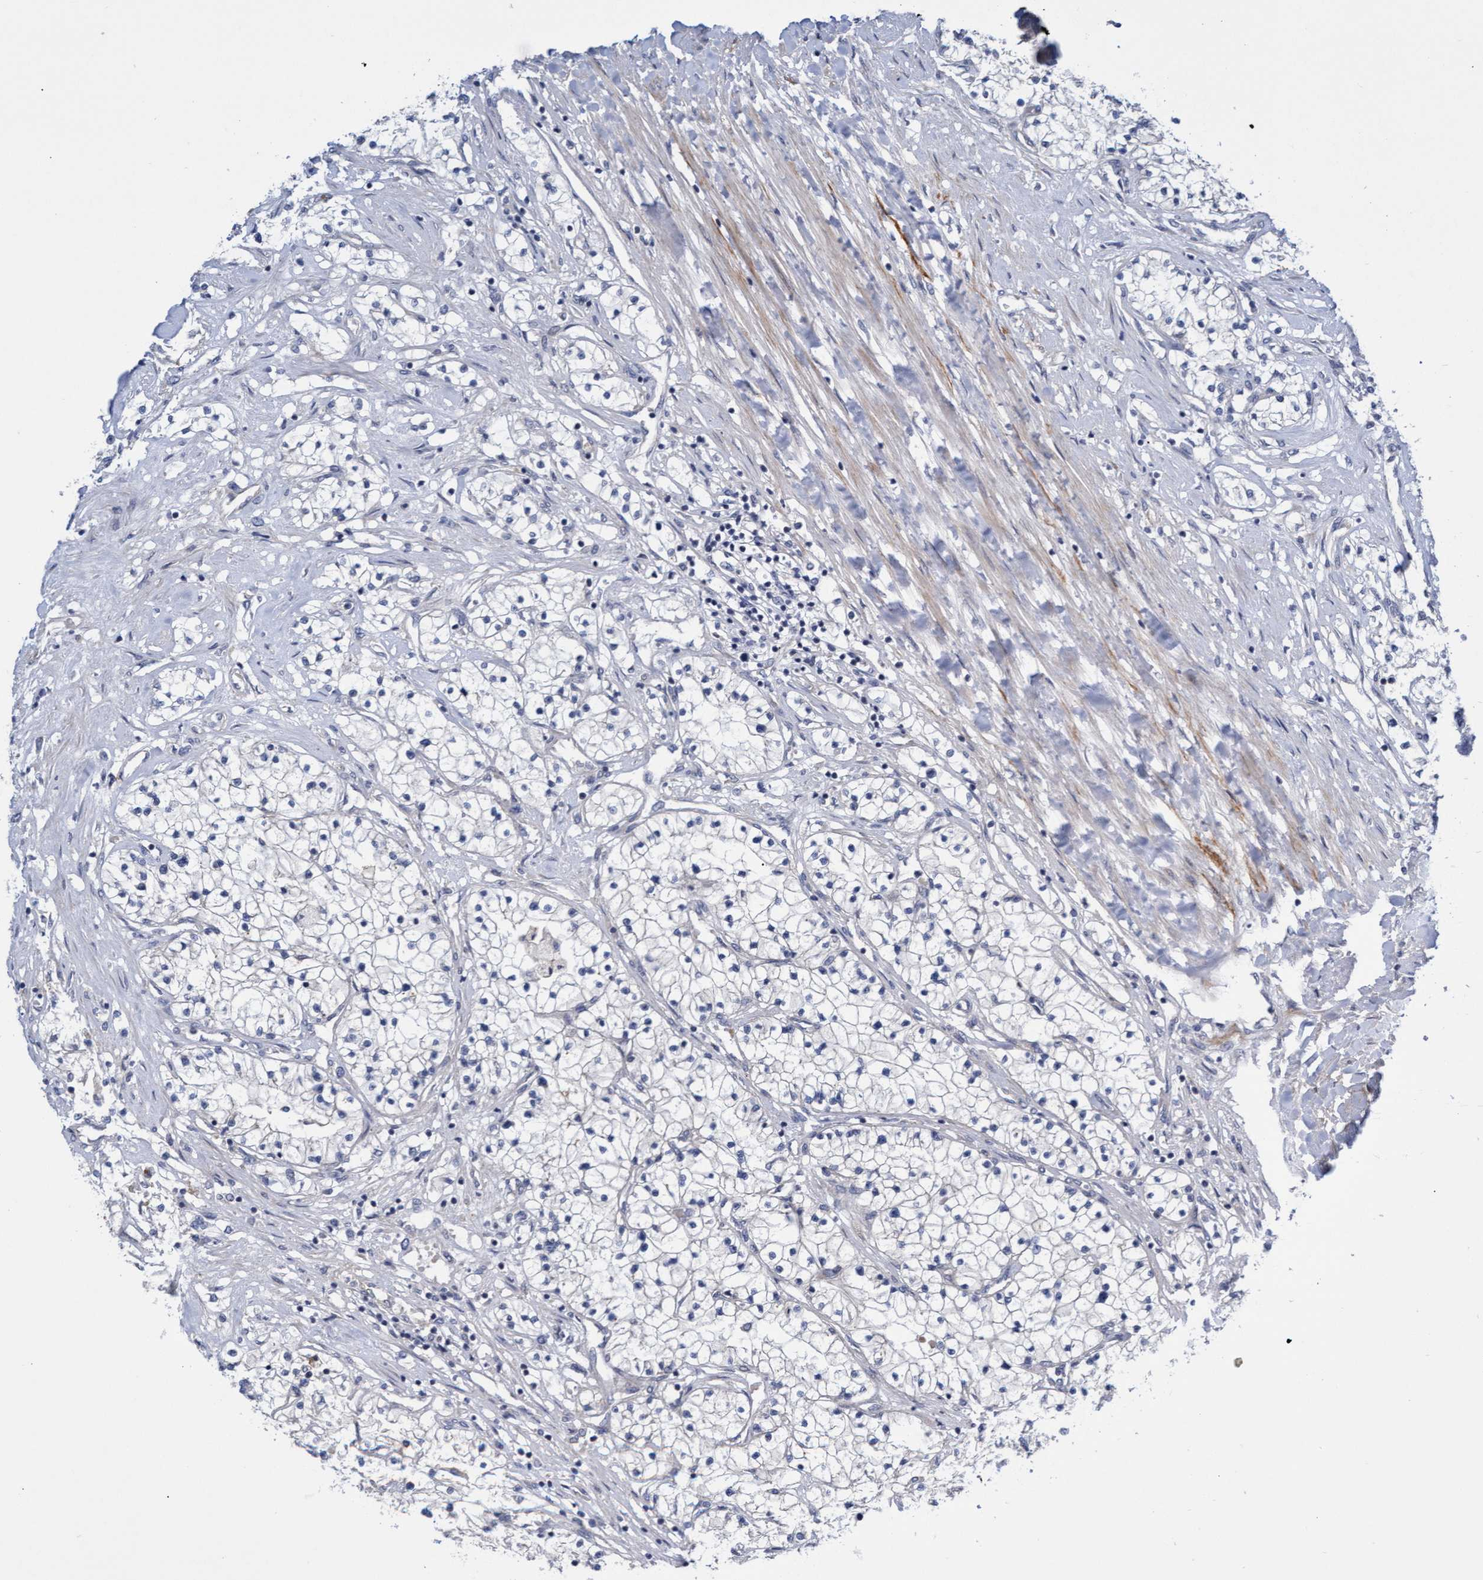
{"staining": {"intensity": "negative", "quantity": "none", "location": "none"}, "tissue": "renal cancer", "cell_type": "Tumor cells", "image_type": "cancer", "snomed": [{"axis": "morphology", "description": "Adenocarcinoma, NOS"}, {"axis": "topography", "description": "Kidney"}], "caption": "Immunohistochemical staining of human renal cancer demonstrates no significant expression in tumor cells.", "gene": "ABCF2", "patient": {"sex": "male", "age": 68}}